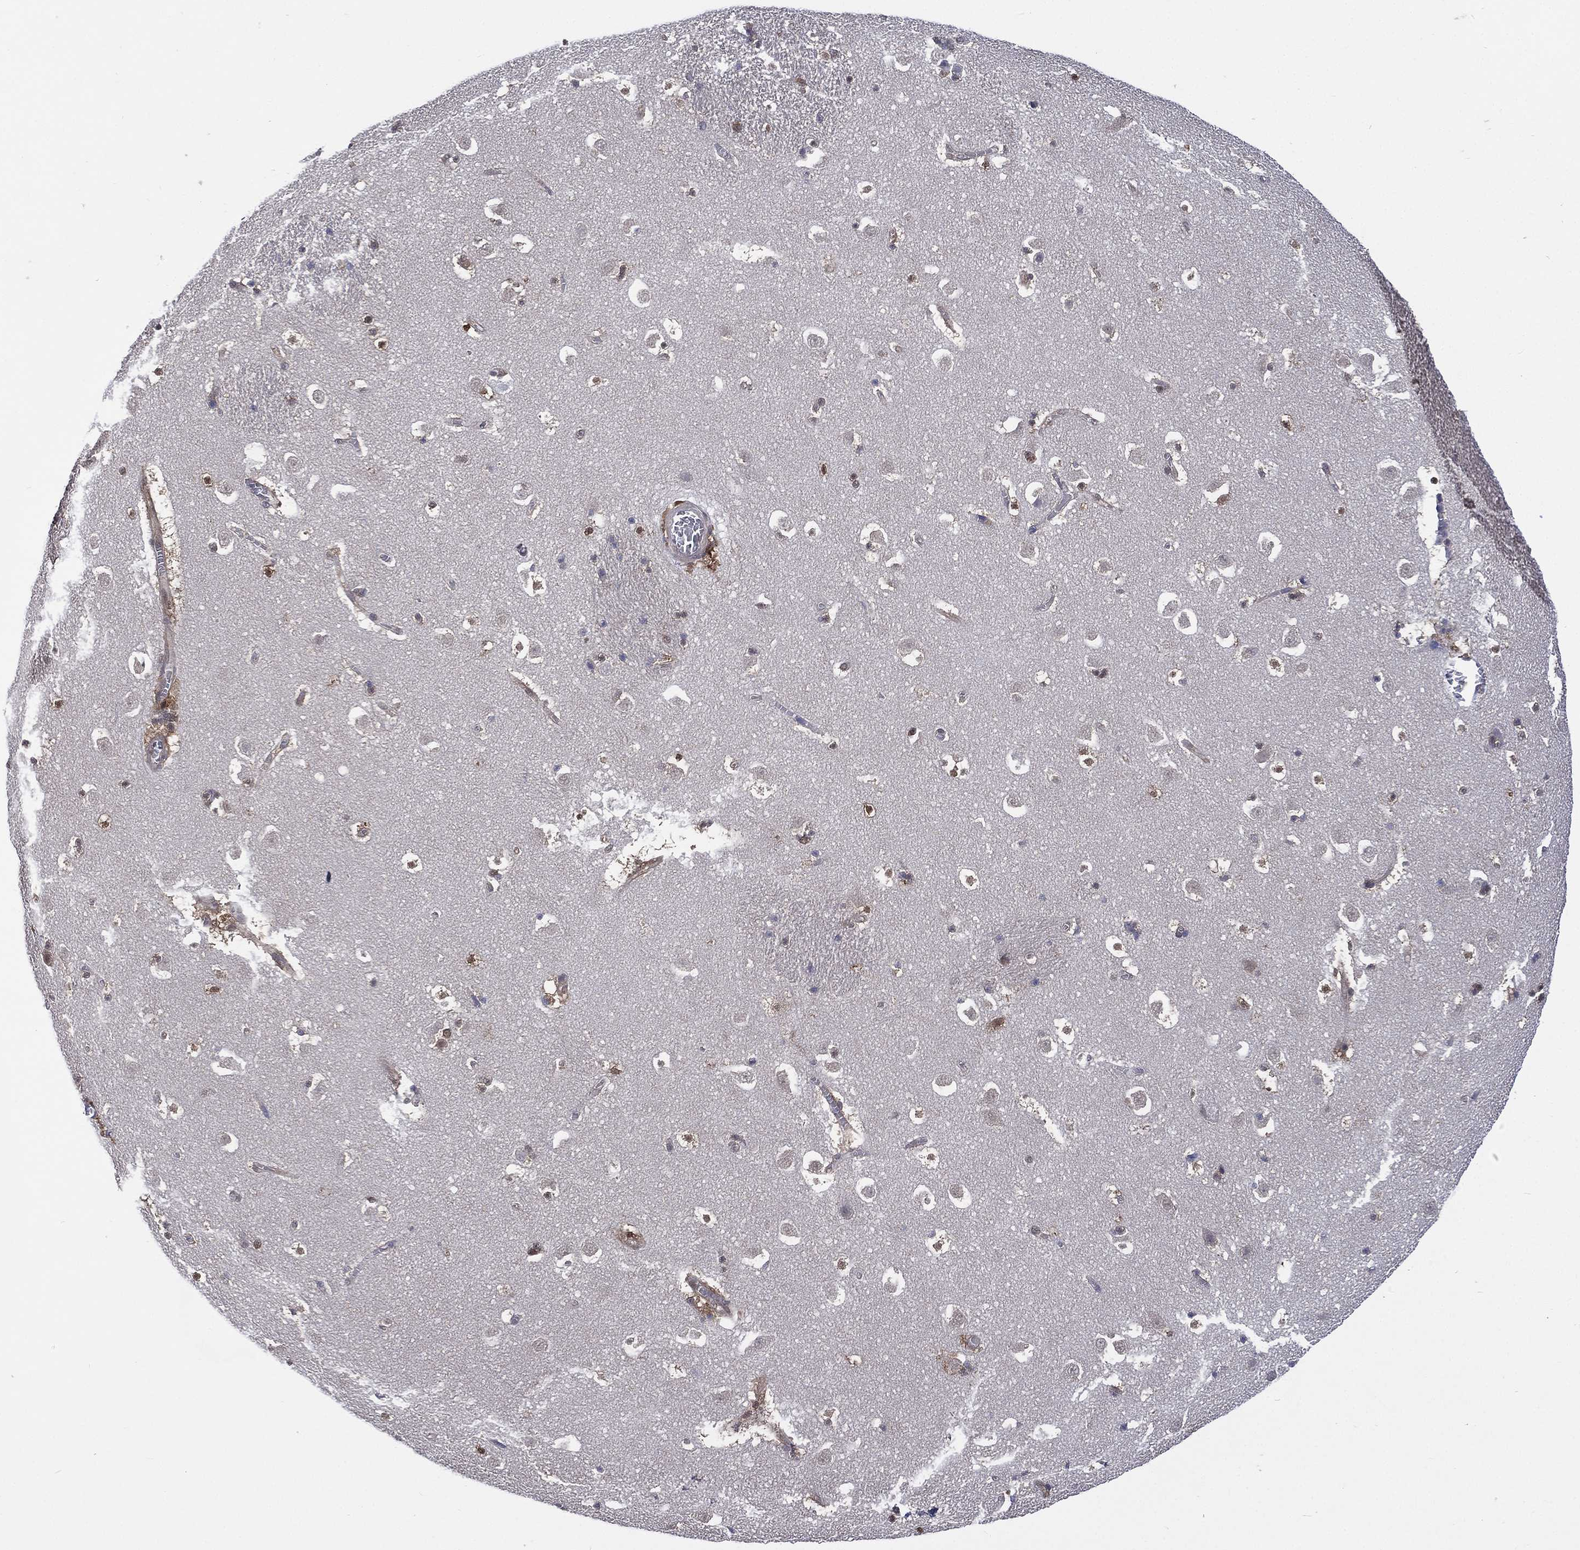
{"staining": {"intensity": "strong", "quantity": "<25%", "location": "nuclear"}, "tissue": "caudate", "cell_type": "Glial cells", "image_type": "normal", "snomed": [{"axis": "morphology", "description": "Normal tissue, NOS"}, {"axis": "topography", "description": "Lateral ventricle wall"}], "caption": "Immunohistochemistry micrograph of normal caudate: human caudate stained using IHC shows medium levels of strong protein expression localized specifically in the nuclear of glial cells, appearing as a nuclear brown color.", "gene": "MTAP", "patient": {"sex": "female", "age": 42}}